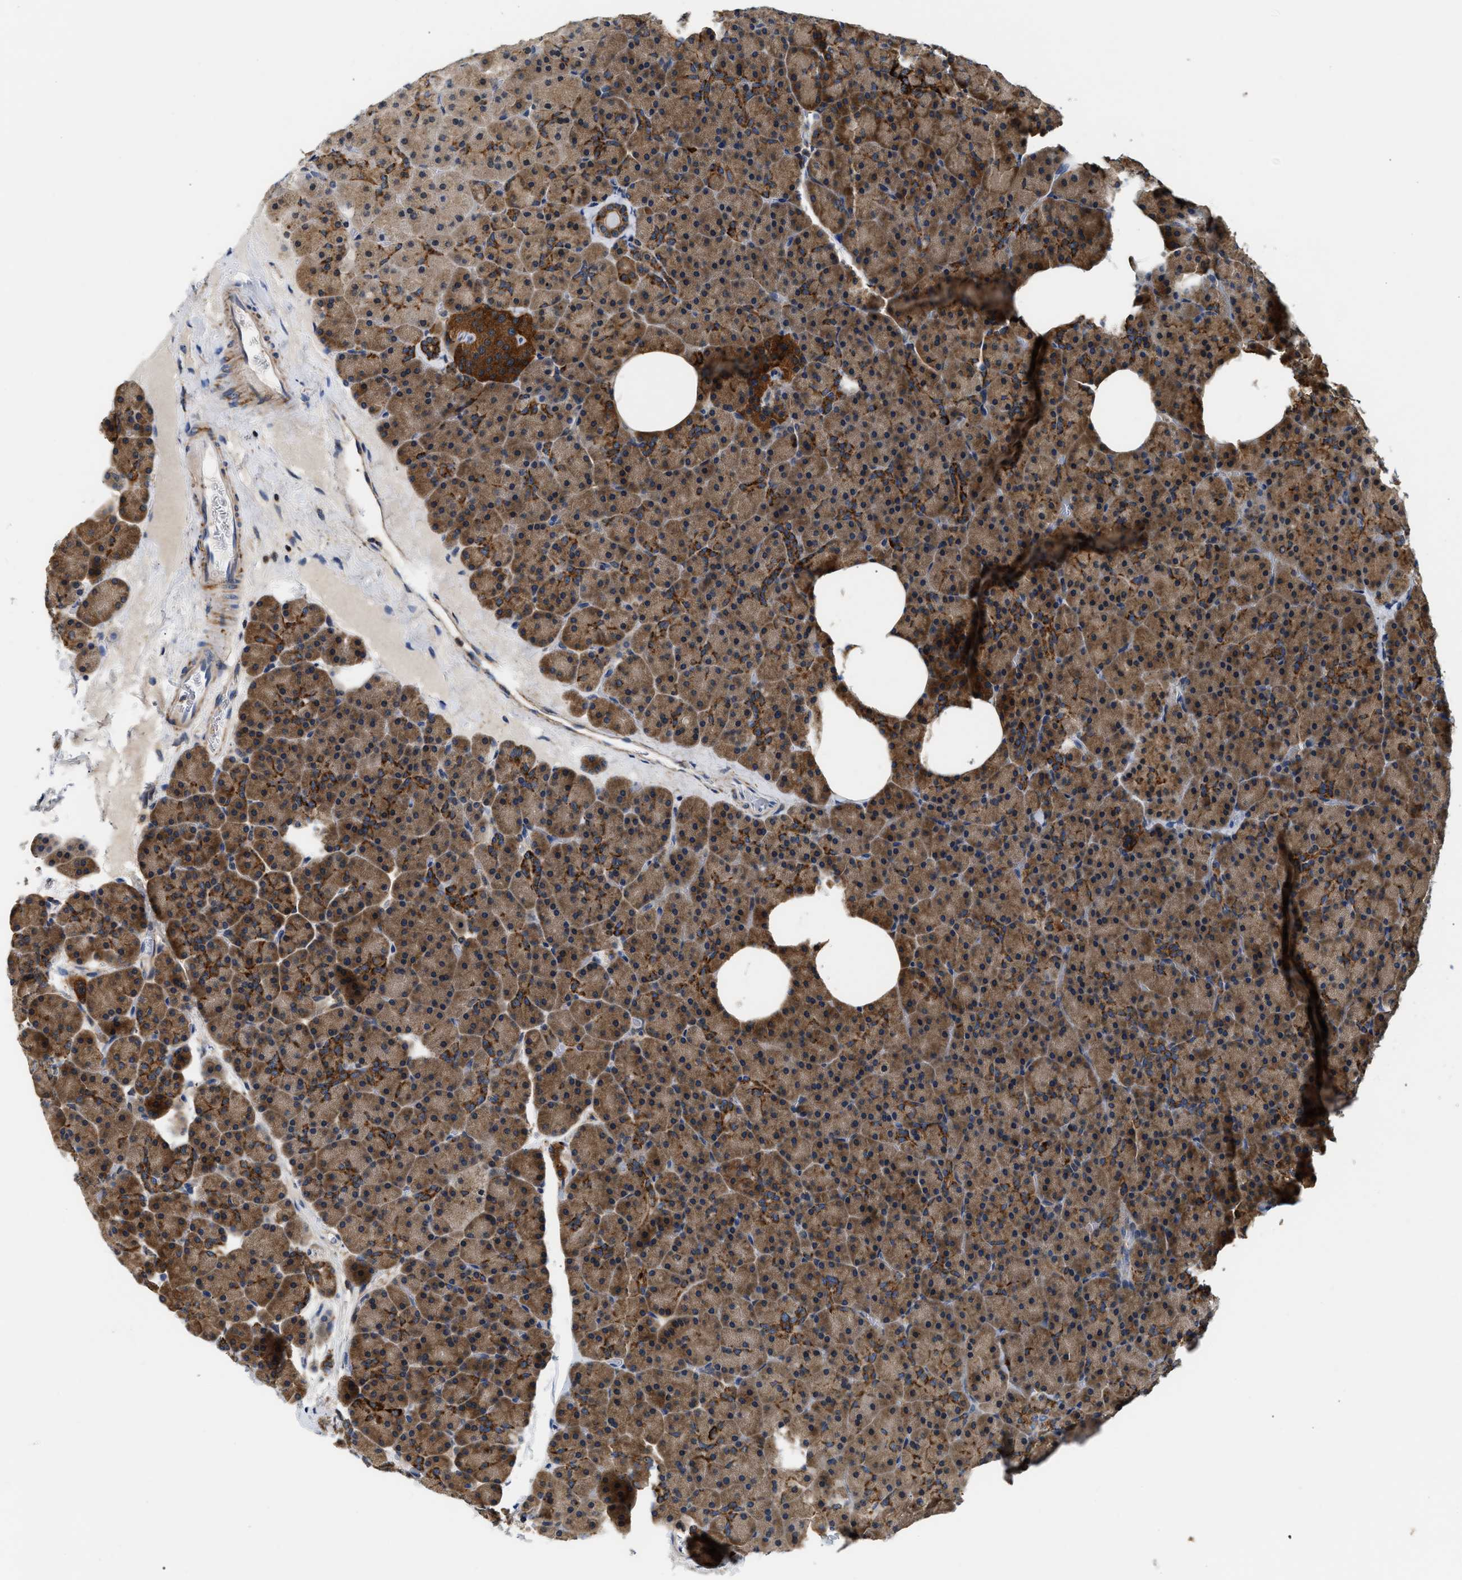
{"staining": {"intensity": "moderate", "quantity": ">75%", "location": "cytoplasmic/membranous"}, "tissue": "pancreas", "cell_type": "Exocrine glandular cells", "image_type": "normal", "snomed": [{"axis": "morphology", "description": "Normal tissue, NOS"}, {"axis": "morphology", "description": "Carcinoid, malignant, NOS"}, {"axis": "topography", "description": "Pancreas"}], "caption": "Protein staining of normal pancreas shows moderate cytoplasmic/membranous expression in about >75% of exocrine glandular cells.", "gene": "CCM2", "patient": {"sex": "female", "age": 35}}